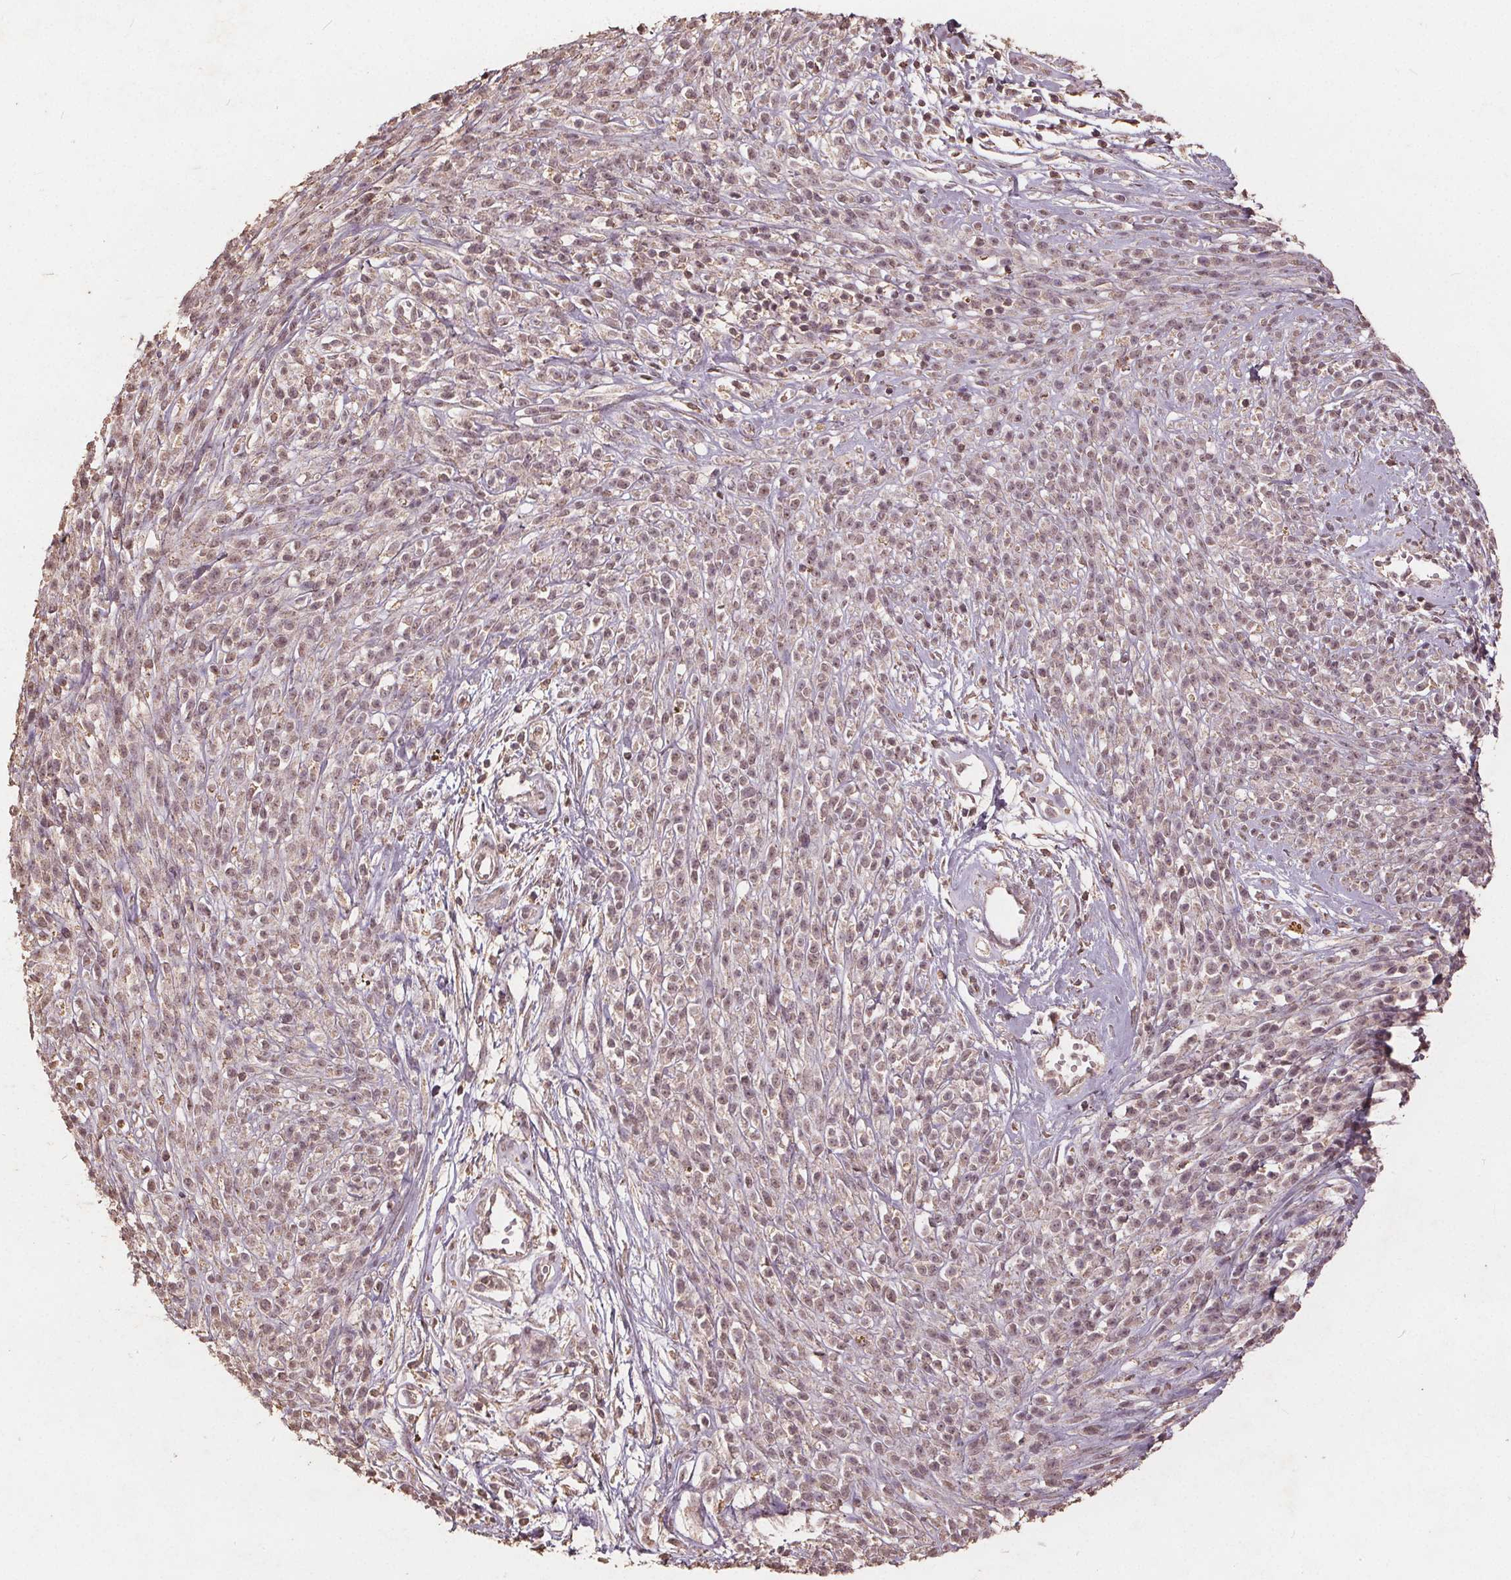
{"staining": {"intensity": "weak", "quantity": ">75%", "location": "nuclear"}, "tissue": "melanoma", "cell_type": "Tumor cells", "image_type": "cancer", "snomed": [{"axis": "morphology", "description": "Malignant melanoma, NOS"}, {"axis": "topography", "description": "Skin"}, {"axis": "topography", "description": "Skin of trunk"}], "caption": "A histopathology image showing weak nuclear staining in approximately >75% of tumor cells in melanoma, as visualized by brown immunohistochemical staining.", "gene": "DSG3", "patient": {"sex": "male", "age": 74}}